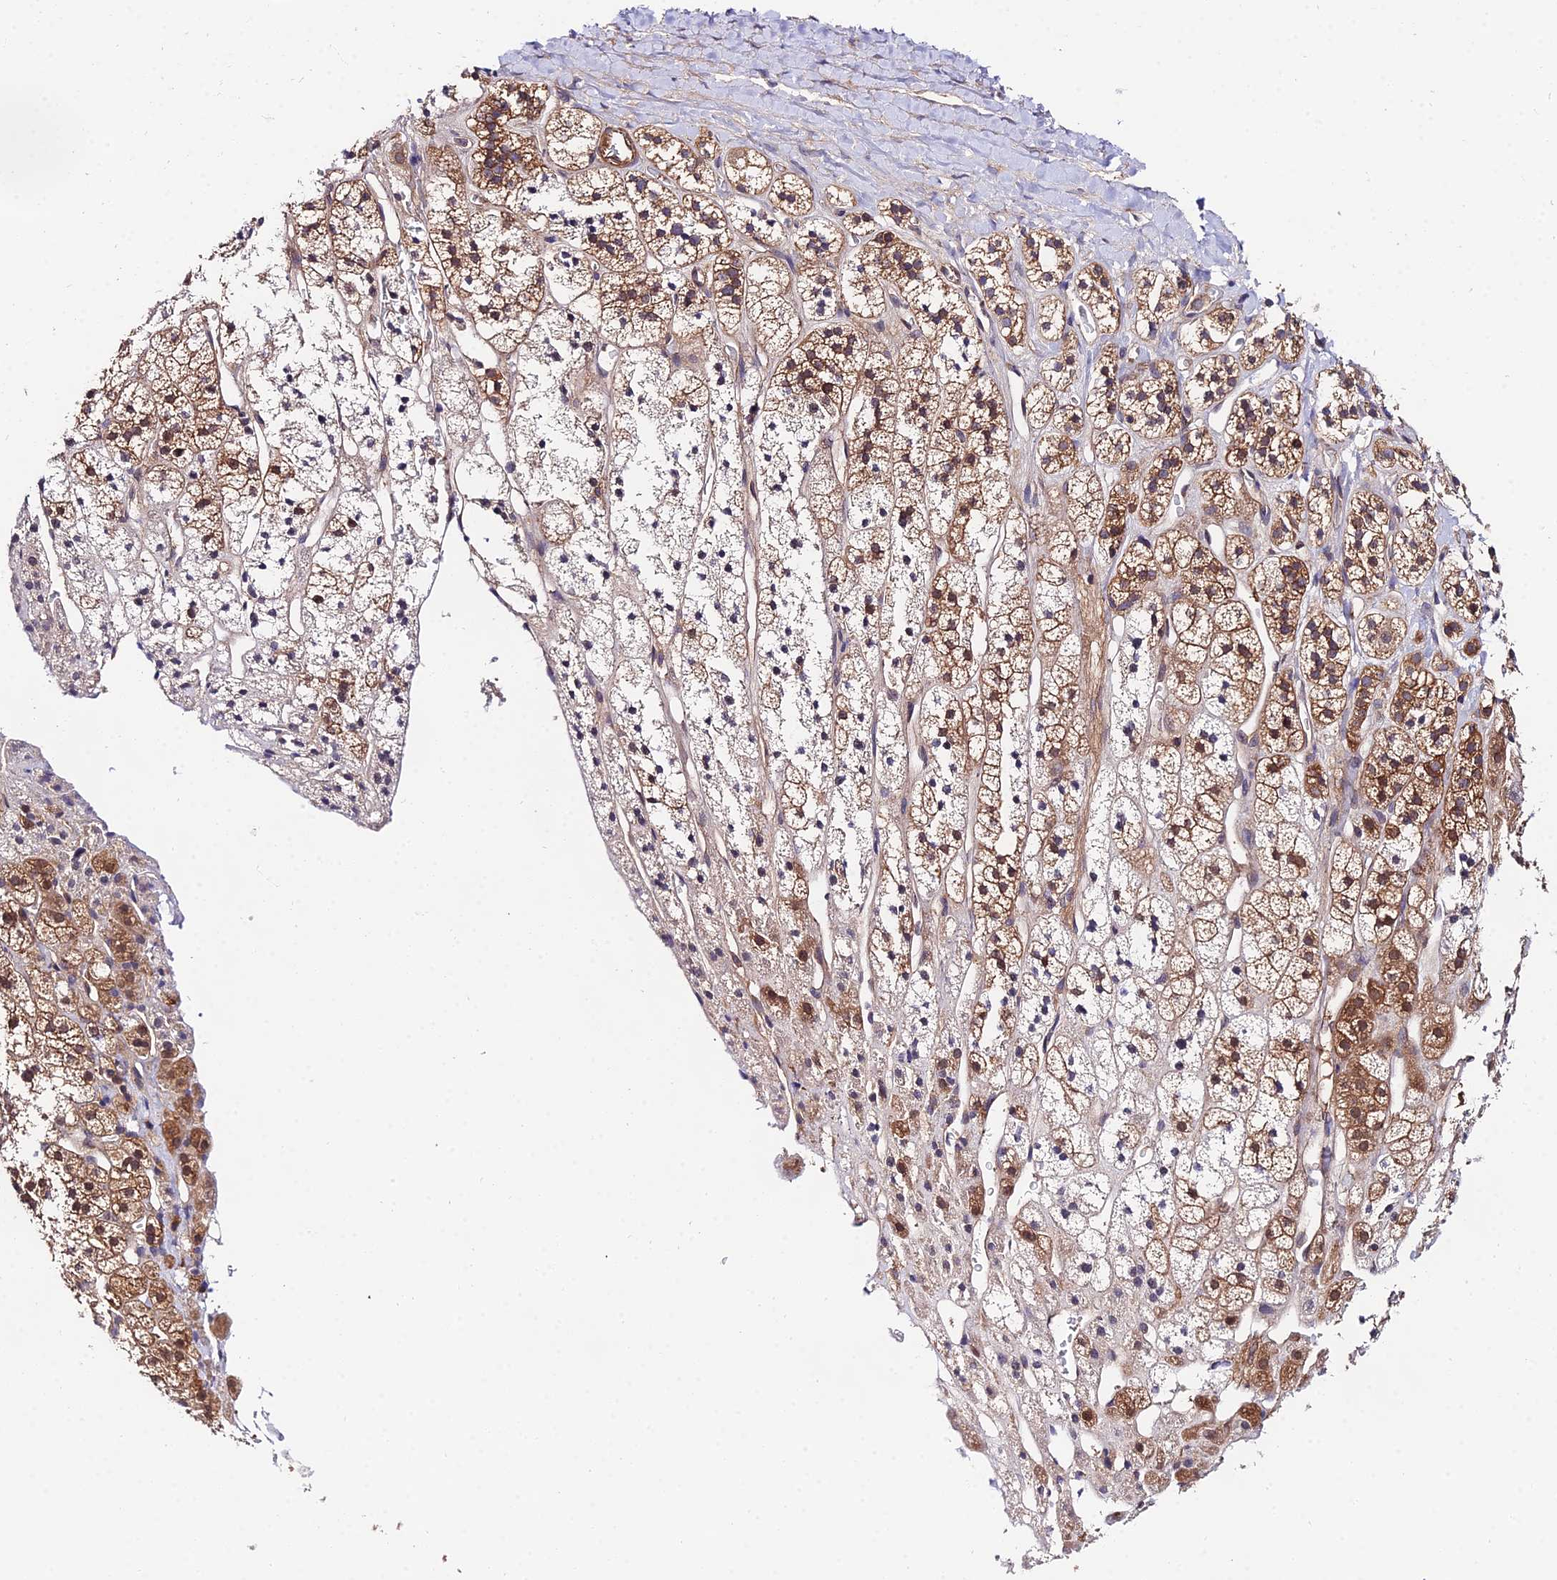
{"staining": {"intensity": "moderate", "quantity": ">75%", "location": "cytoplasmic/membranous,nuclear"}, "tissue": "adrenal gland", "cell_type": "Glandular cells", "image_type": "normal", "snomed": [{"axis": "morphology", "description": "Normal tissue, NOS"}, {"axis": "topography", "description": "Adrenal gland"}], "caption": "Immunohistochemistry (IHC) of unremarkable human adrenal gland shows medium levels of moderate cytoplasmic/membranous,nuclear staining in approximately >75% of glandular cells.", "gene": "PPP2R2A", "patient": {"sex": "male", "age": 56}}